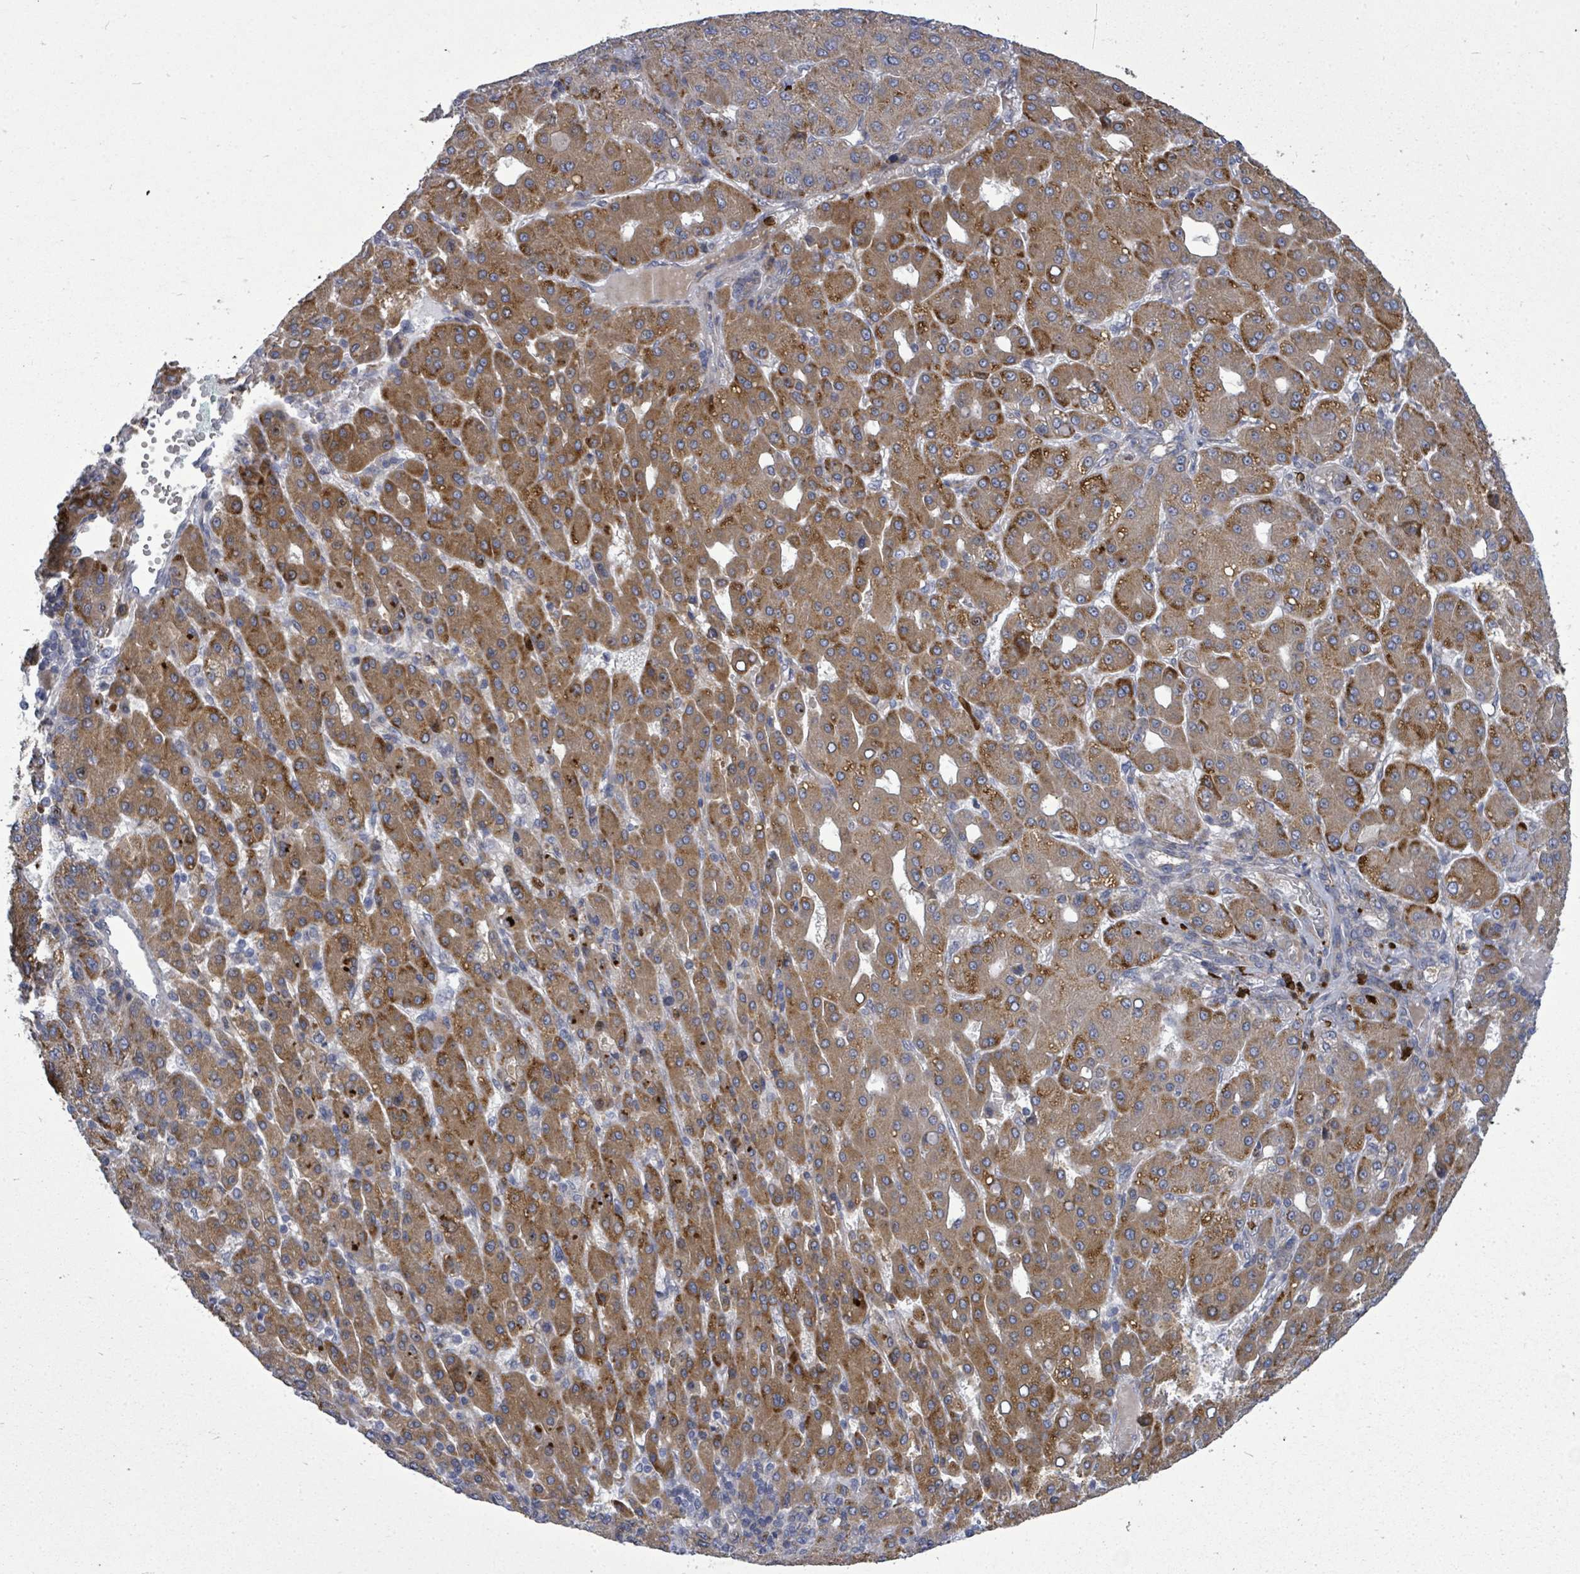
{"staining": {"intensity": "moderate", "quantity": "25%-75%", "location": "cytoplasmic/membranous"}, "tissue": "liver cancer", "cell_type": "Tumor cells", "image_type": "cancer", "snomed": [{"axis": "morphology", "description": "Carcinoma, Hepatocellular, NOS"}, {"axis": "topography", "description": "Liver"}], "caption": "A photomicrograph showing moderate cytoplasmic/membranous expression in approximately 25%-75% of tumor cells in liver cancer, as visualized by brown immunohistochemical staining.", "gene": "SAR1A", "patient": {"sex": "male", "age": 65}}